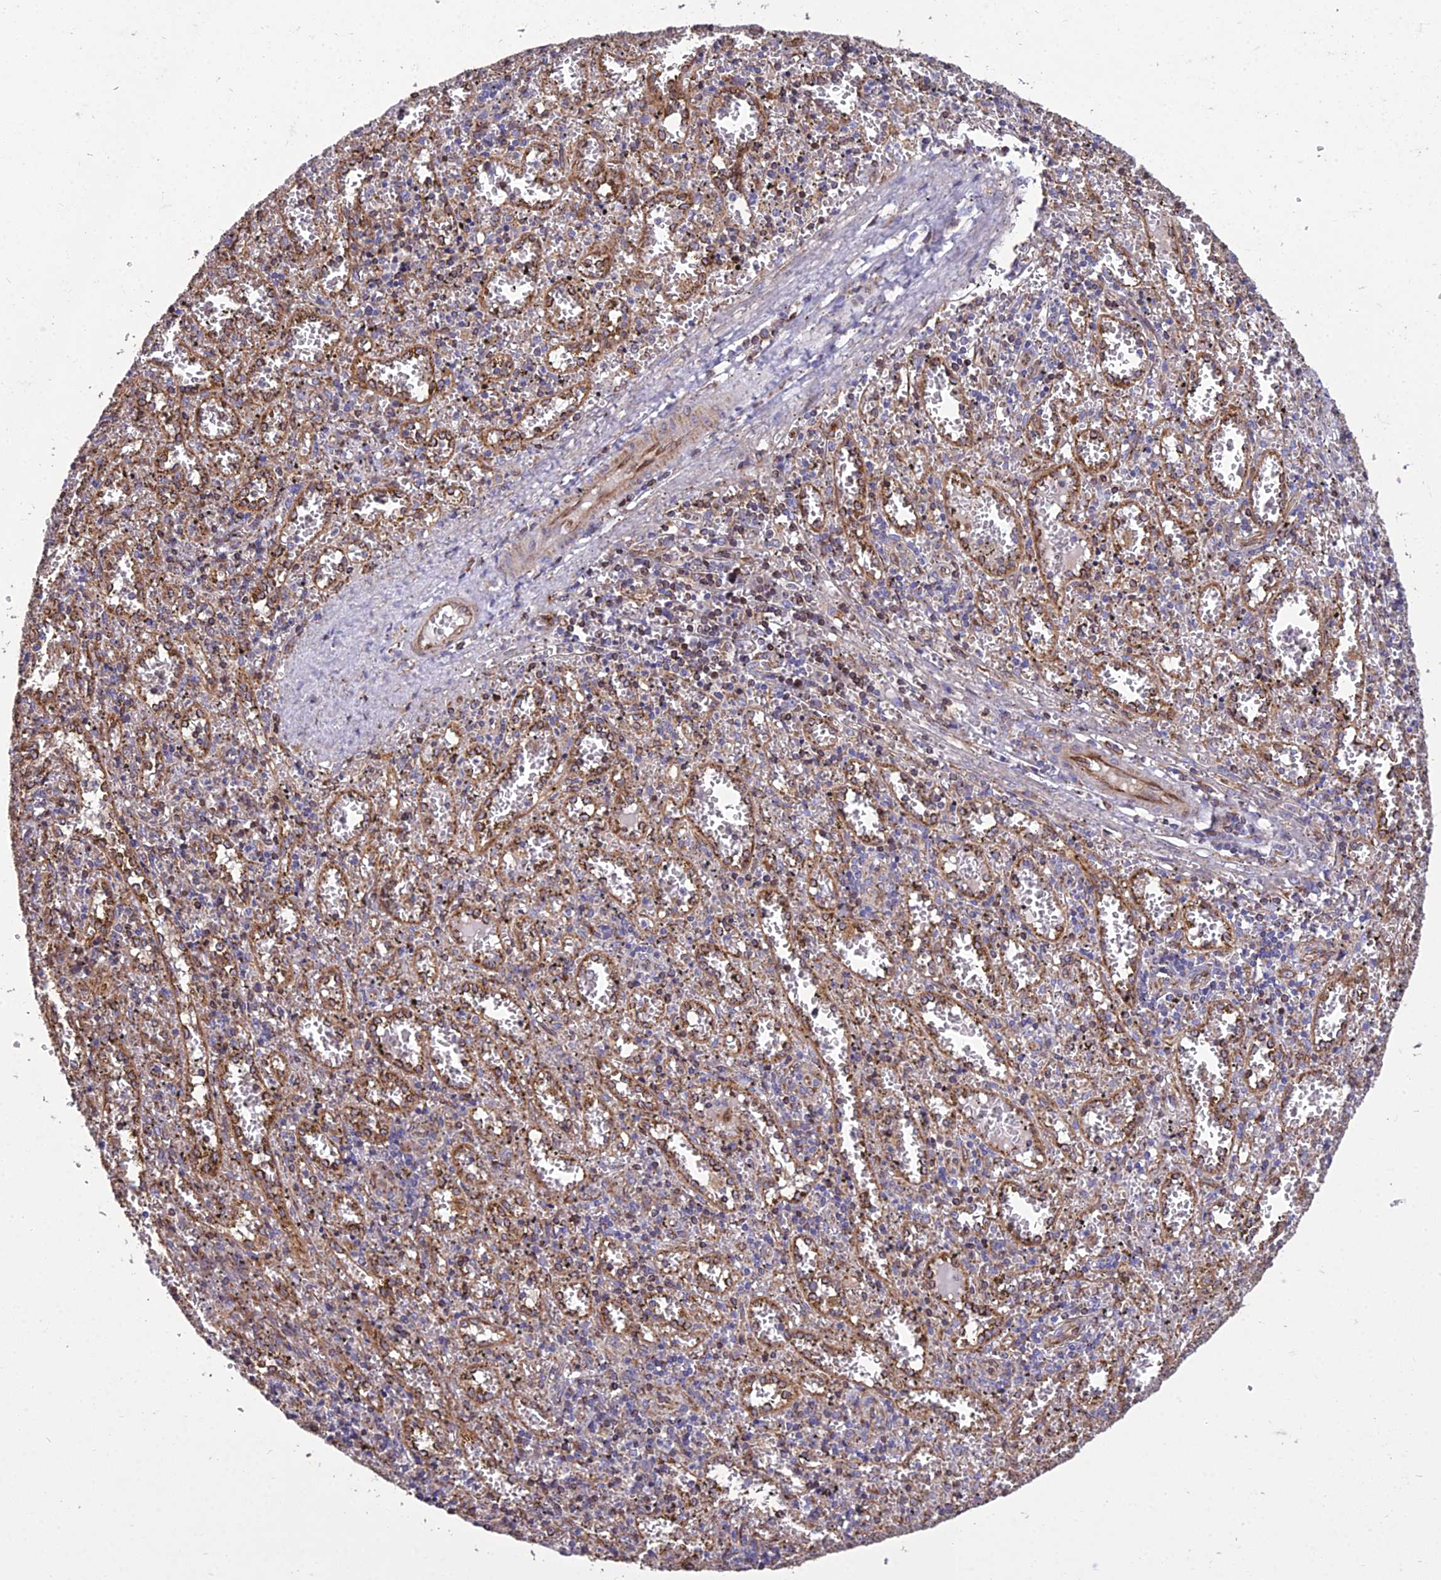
{"staining": {"intensity": "moderate", "quantity": "<25%", "location": "cytoplasmic/membranous"}, "tissue": "spleen", "cell_type": "Cells in red pulp", "image_type": "normal", "snomed": [{"axis": "morphology", "description": "Normal tissue, NOS"}, {"axis": "topography", "description": "Spleen"}], "caption": "Normal spleen reveals moderate cytoplasmic/membranous expression in approximately <25% of cells in red pulp (IHC, brightfield microscopy, high magnification)..", "gene": "GIMAP1", "patient": {"sex": "male", "age": 11}}